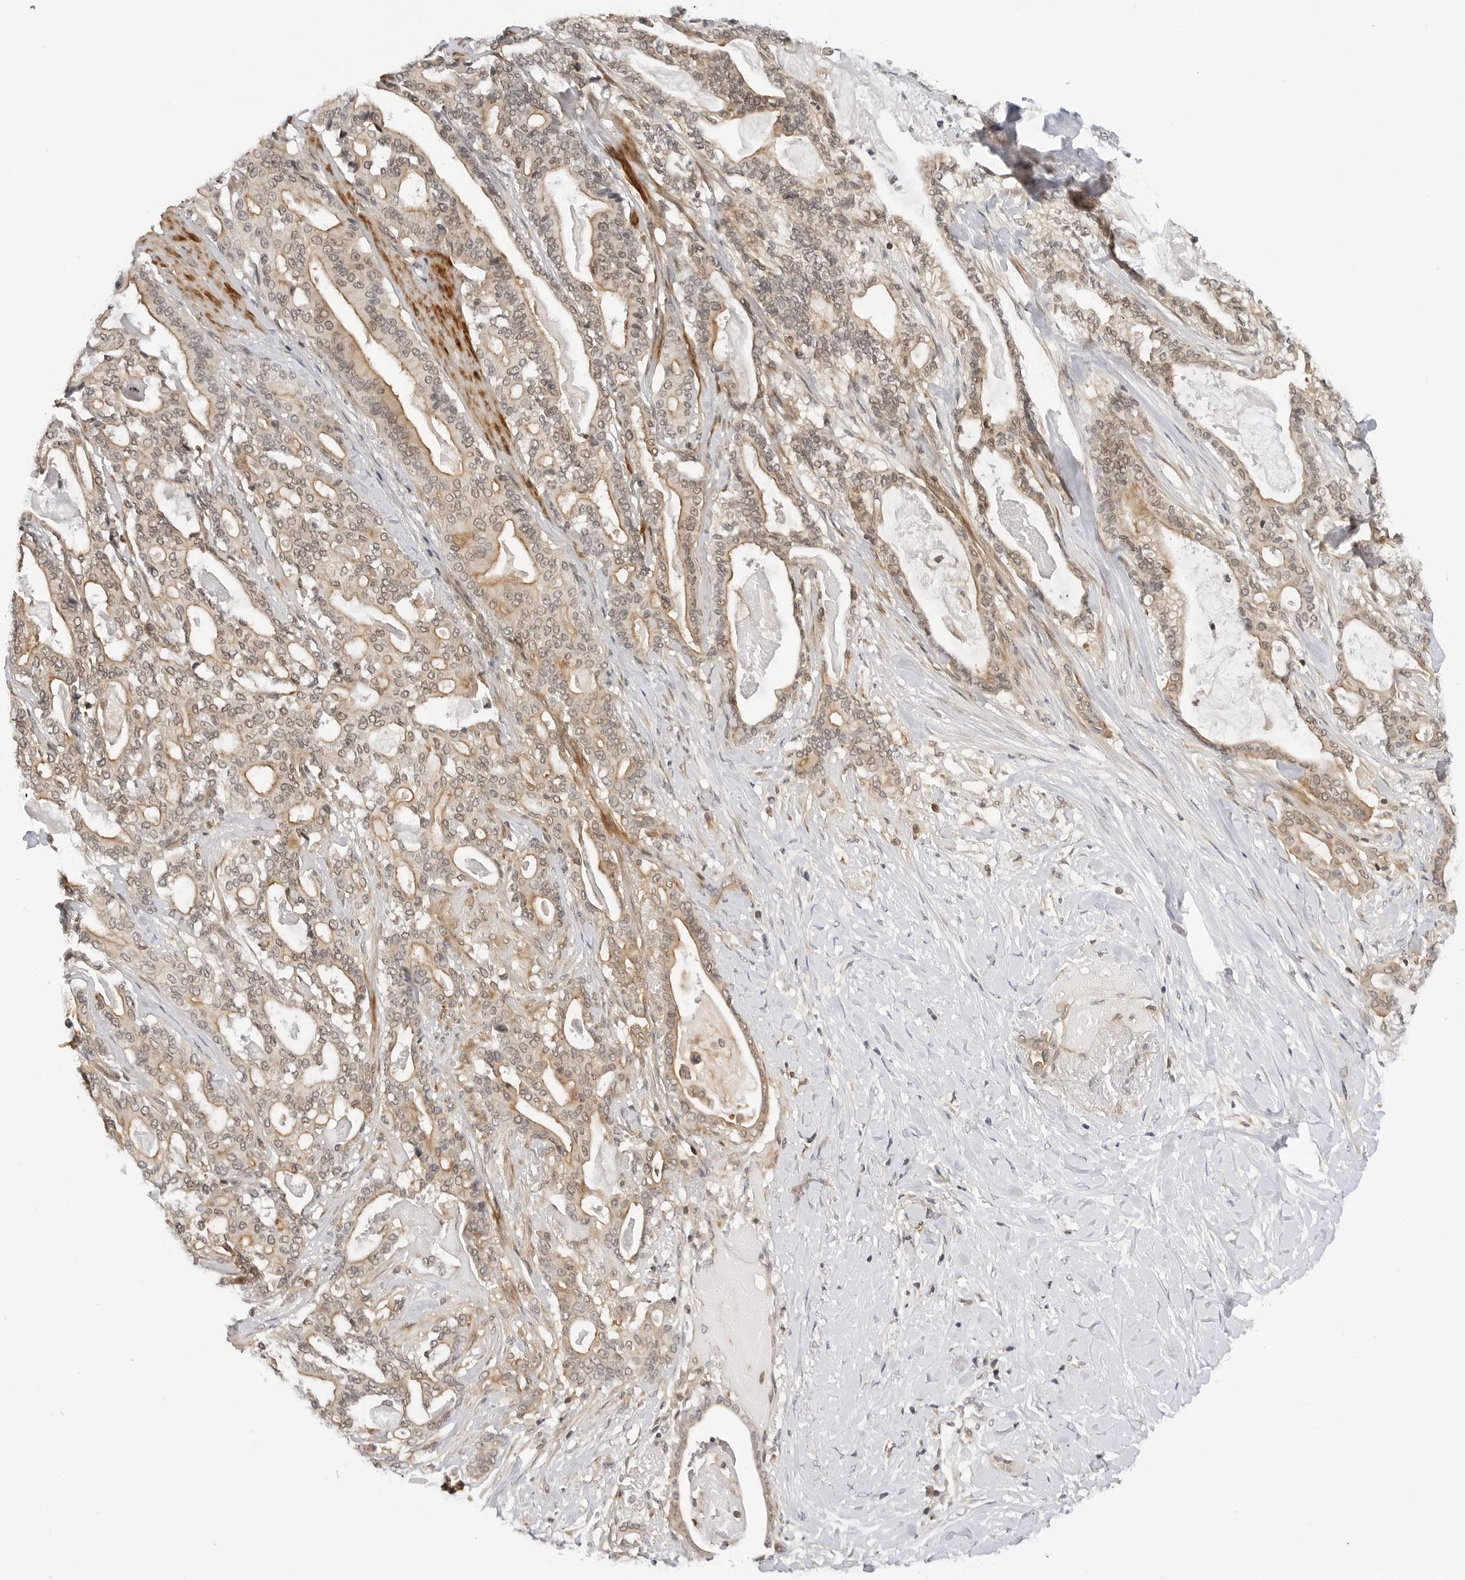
{"staining": {"intensity": "weak", "quantity": "25%-75%", "location": "cytoplasmic/membranous,nuclear"}, "tissue": "pancreatic cancer", "cell_type": "Tumor cells", "image_type": "cancer", "snomed": [{"axis": "morphology", "description": "Adenocarcinoma, NOS"}, {"axis": "topography", "description": "Pancreas"}], "caption": "An immunohistochemistry (IHC) histopathology image of tumor tissue is shown. Protein staining in brown highlights weak cytoplasmic/membranous and nuclear positivity in adenocarcinoma (pancreatic) within tumor cells.", "gene": "MAP2K5", "patient": {"sex": "male", "age": 63}}